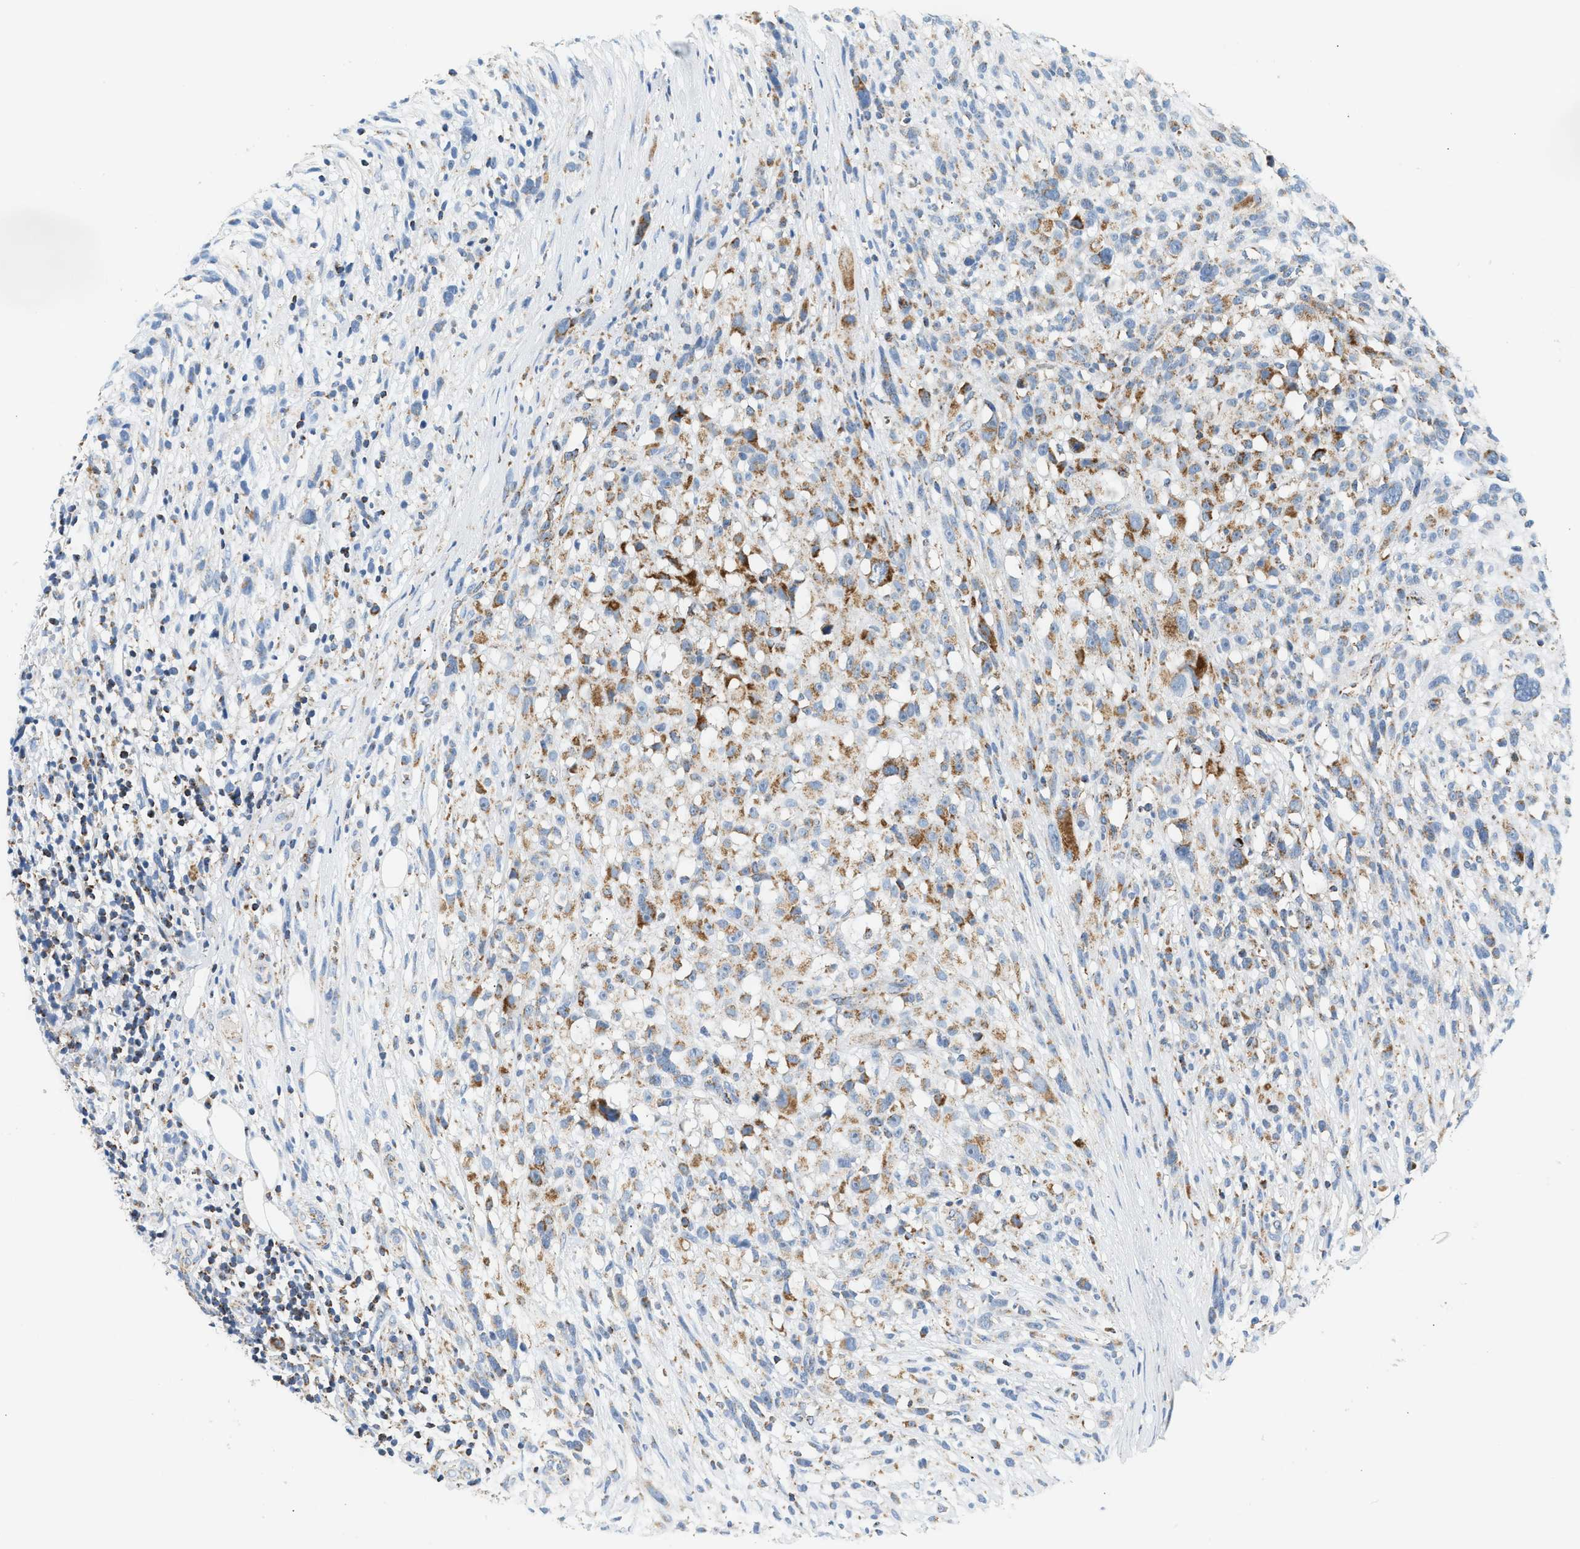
{"staining": {"intensity": "moderate", "quantity": "25%-75%", "location": "cytoplasmic/membranous"}, "tissue": "melanoma", "cell_type": "Tumor cells", "image_type": "cancer", "snomed": [{"axis": "morphology", "description": "Malignant melanoma, NOS"}, {"axis": "topography", "description": "Skin"}], "caption": "Moderate cytoplasmic/membranous protein positivity is identified in about 25%-75% of tumor cells in malignant melanoma. Immunohistochemistry stains the protein in brown and the nuclei are stained blue.", "gene": "OGDH", "patient": {"sex": "female", "age": 55}}